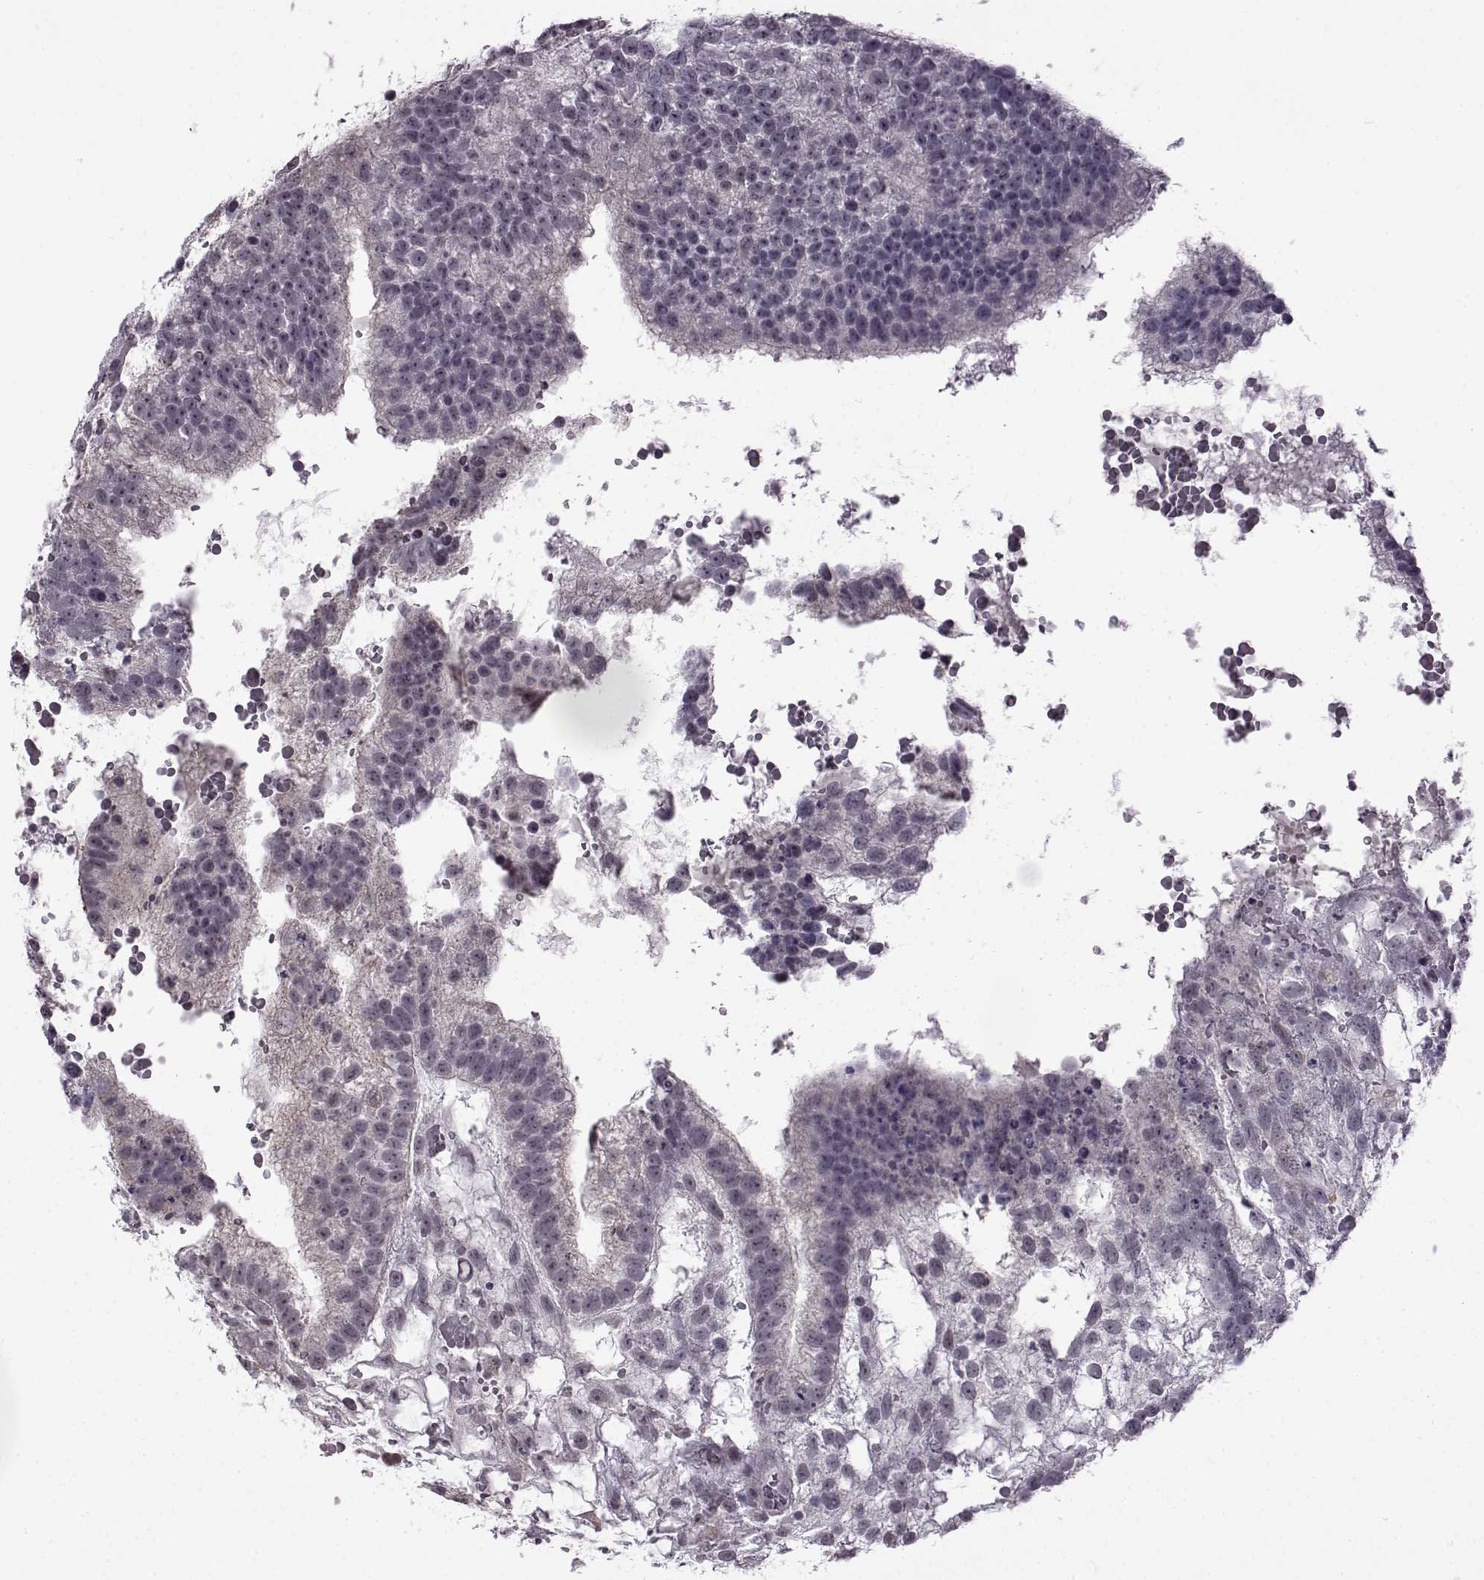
{"staining": {"intensity": "negative", "quantity": "none", "location": "none"}, "tissue": "testis cancer", "cell_type": "Tumor cells", "image_type": "cancer", "snomed": [{"axis": "morphology", "description": "Normal tissue, NOS"}, {"axis": "morphology", "description": "Carcinoma, Embryonal, NOS"}, {"axis": "topography", "description": "Testis"}, {"axis": "topography", "description": "Epididymis"}], "caption": "A high-resolution photomicrograph shows IHC staining of embryonal carcinoma (testis), which demonstrates no significant staining in tumor cells. The staining was performed using DAB (3,3'-diaminobenzidine) to visualize the protein expression in brown, while the nuclei were stained in blue with hematoxylin (Magnification: 20x).", "gene": "SYNPO2", "patient": {"sex": "male", "age": 32}}